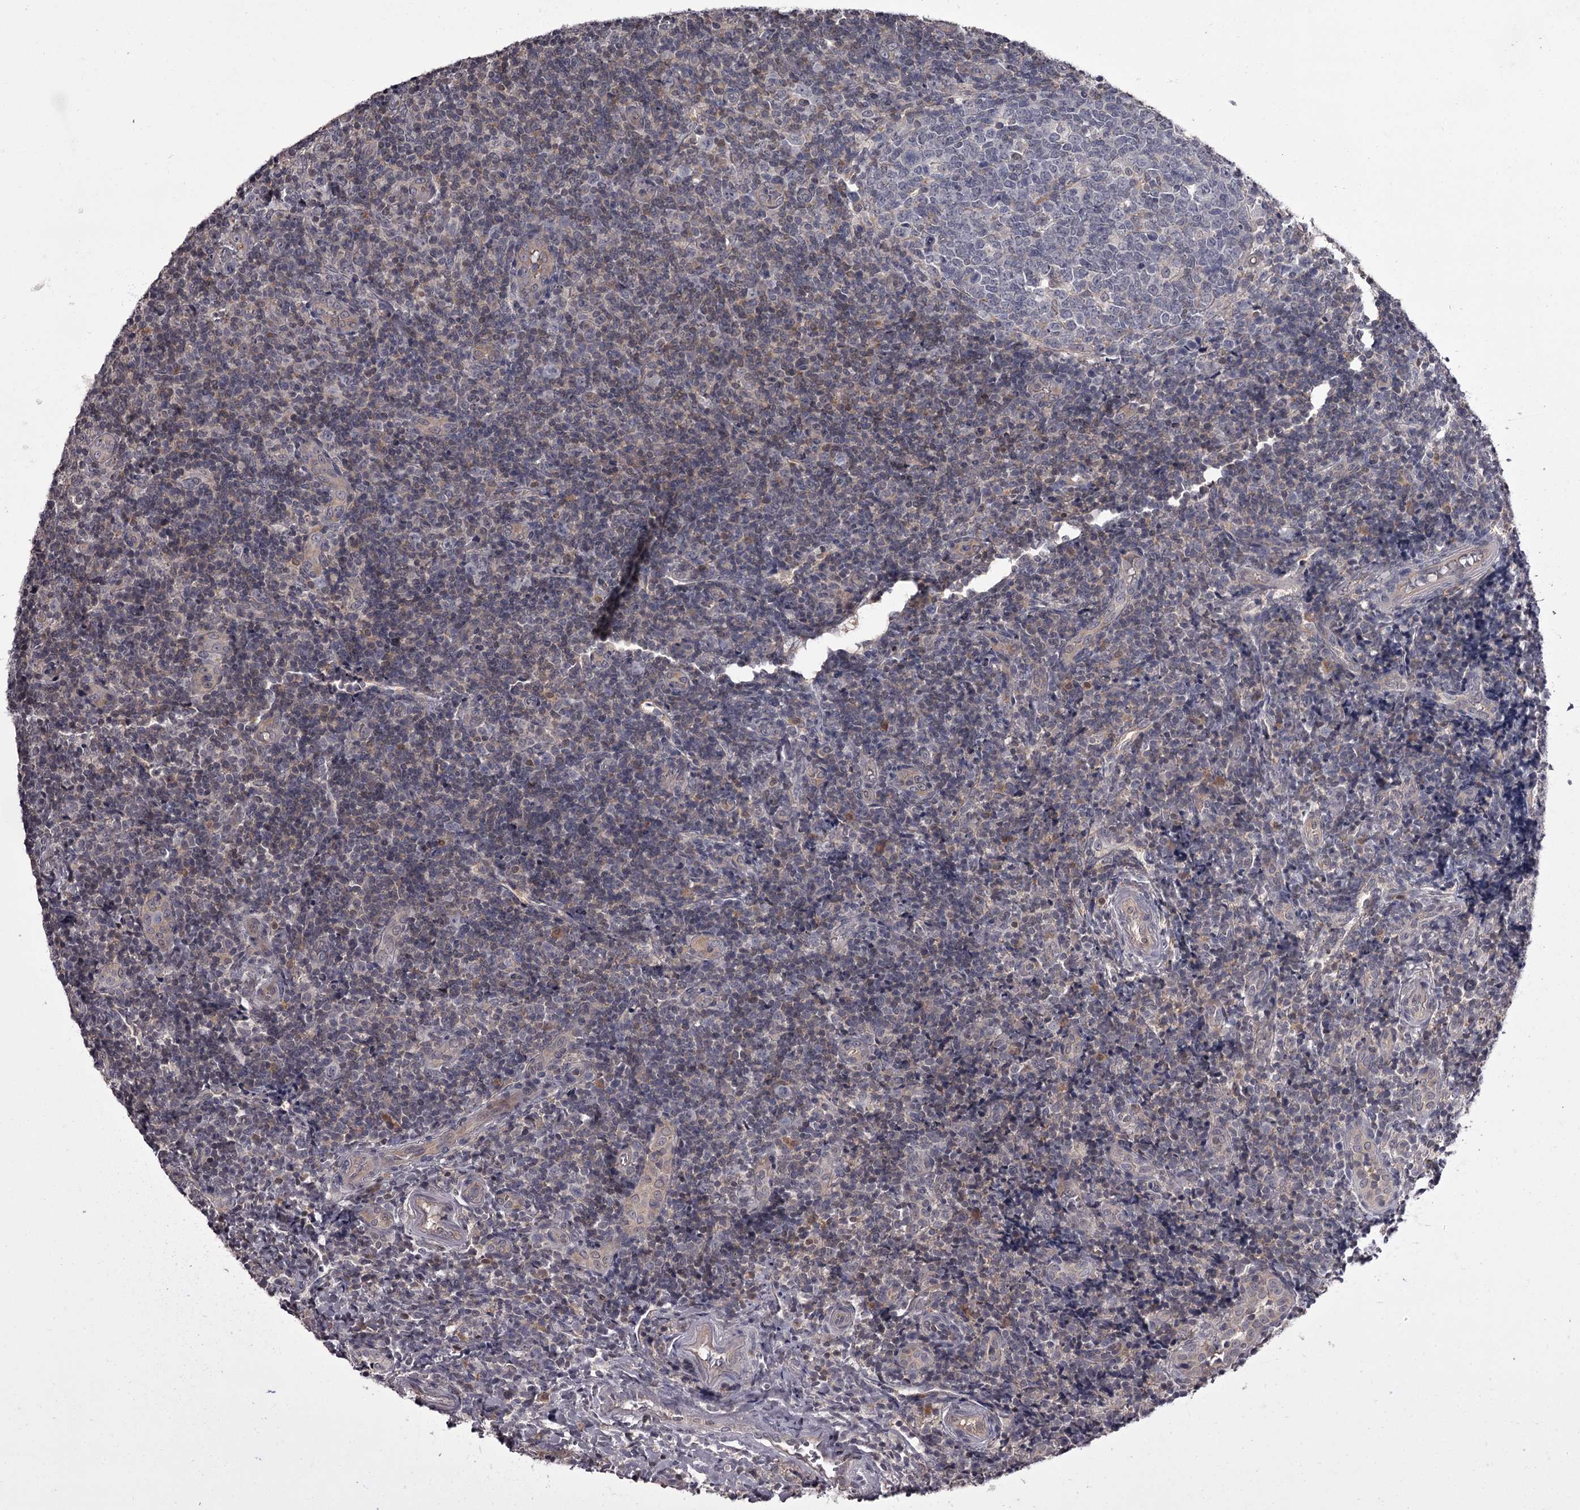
{"staining": {"intensity": "negative", "quantity": "none", "location": "none"}, "tissue": "tonsil", "cell_type": "Germinal center cells", "image_type": "normal", "snomed": [{"axis": "morphology", "description": "Normal tissue, NOS"}, {"axis": "topography", "description": "Tonsil"}], "caption": "IHC image of unremarkable tonsil: human tonsil stained with DAB (3,3'-diaminobenzidine) demonstrates no significant protein staining in germinal center cells. (DAB immunohistochemistry visualized using brightfield microscopy, high magnification).", "gene": "CCDC92", "patient": {"sex": "female", "age": 19}}